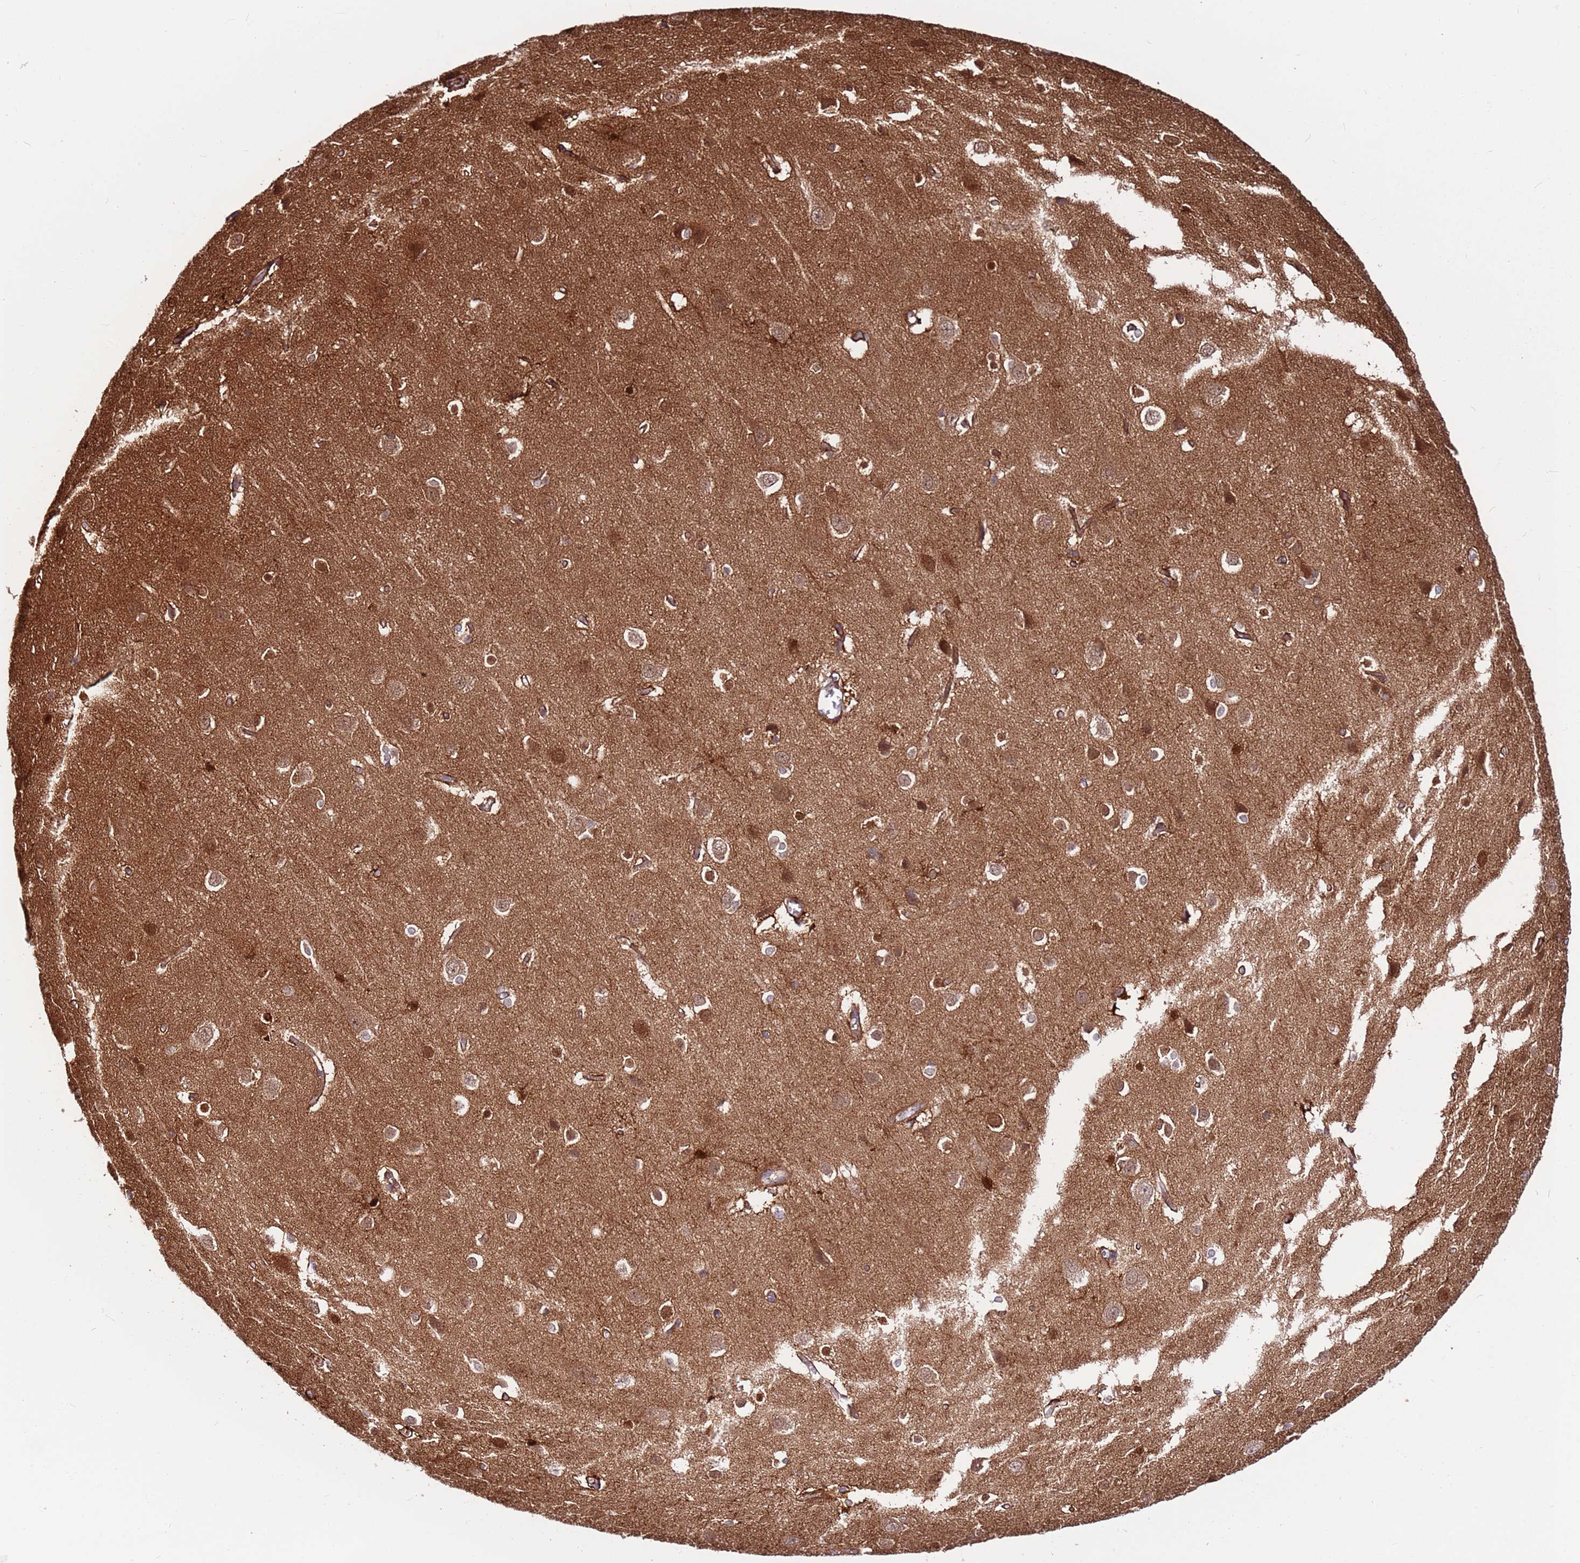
{"staining": {"intensity": "strong", "quantity": ">75%", "location": "cytoplasmic/membranous"}, "tissue": "cerebral cortex", "cell_type": "Endothelial cells", "image_type": "normal", "snomed": [{"axis": "morphology", "description": "Normal tissue, NOS"}, {"axis": "topography", "description": "Cerebral cortex"}], "caption": "Immunohistochemistry (IHC) staining of benign cerebral cortex, which reveals high levels of strong cytoplasmic/membranous positivity in about >75% of endothelial cells indicating strong cytoplasmic/membranous protein expression. The staining was performed using DAB (3,3'-diaminobenzidine) (brown) for protein detection and nuclei were counterstained in hematoxylin (blue).", "gene": "MTG2", "patient": {"sex": "male", "age": 37}}